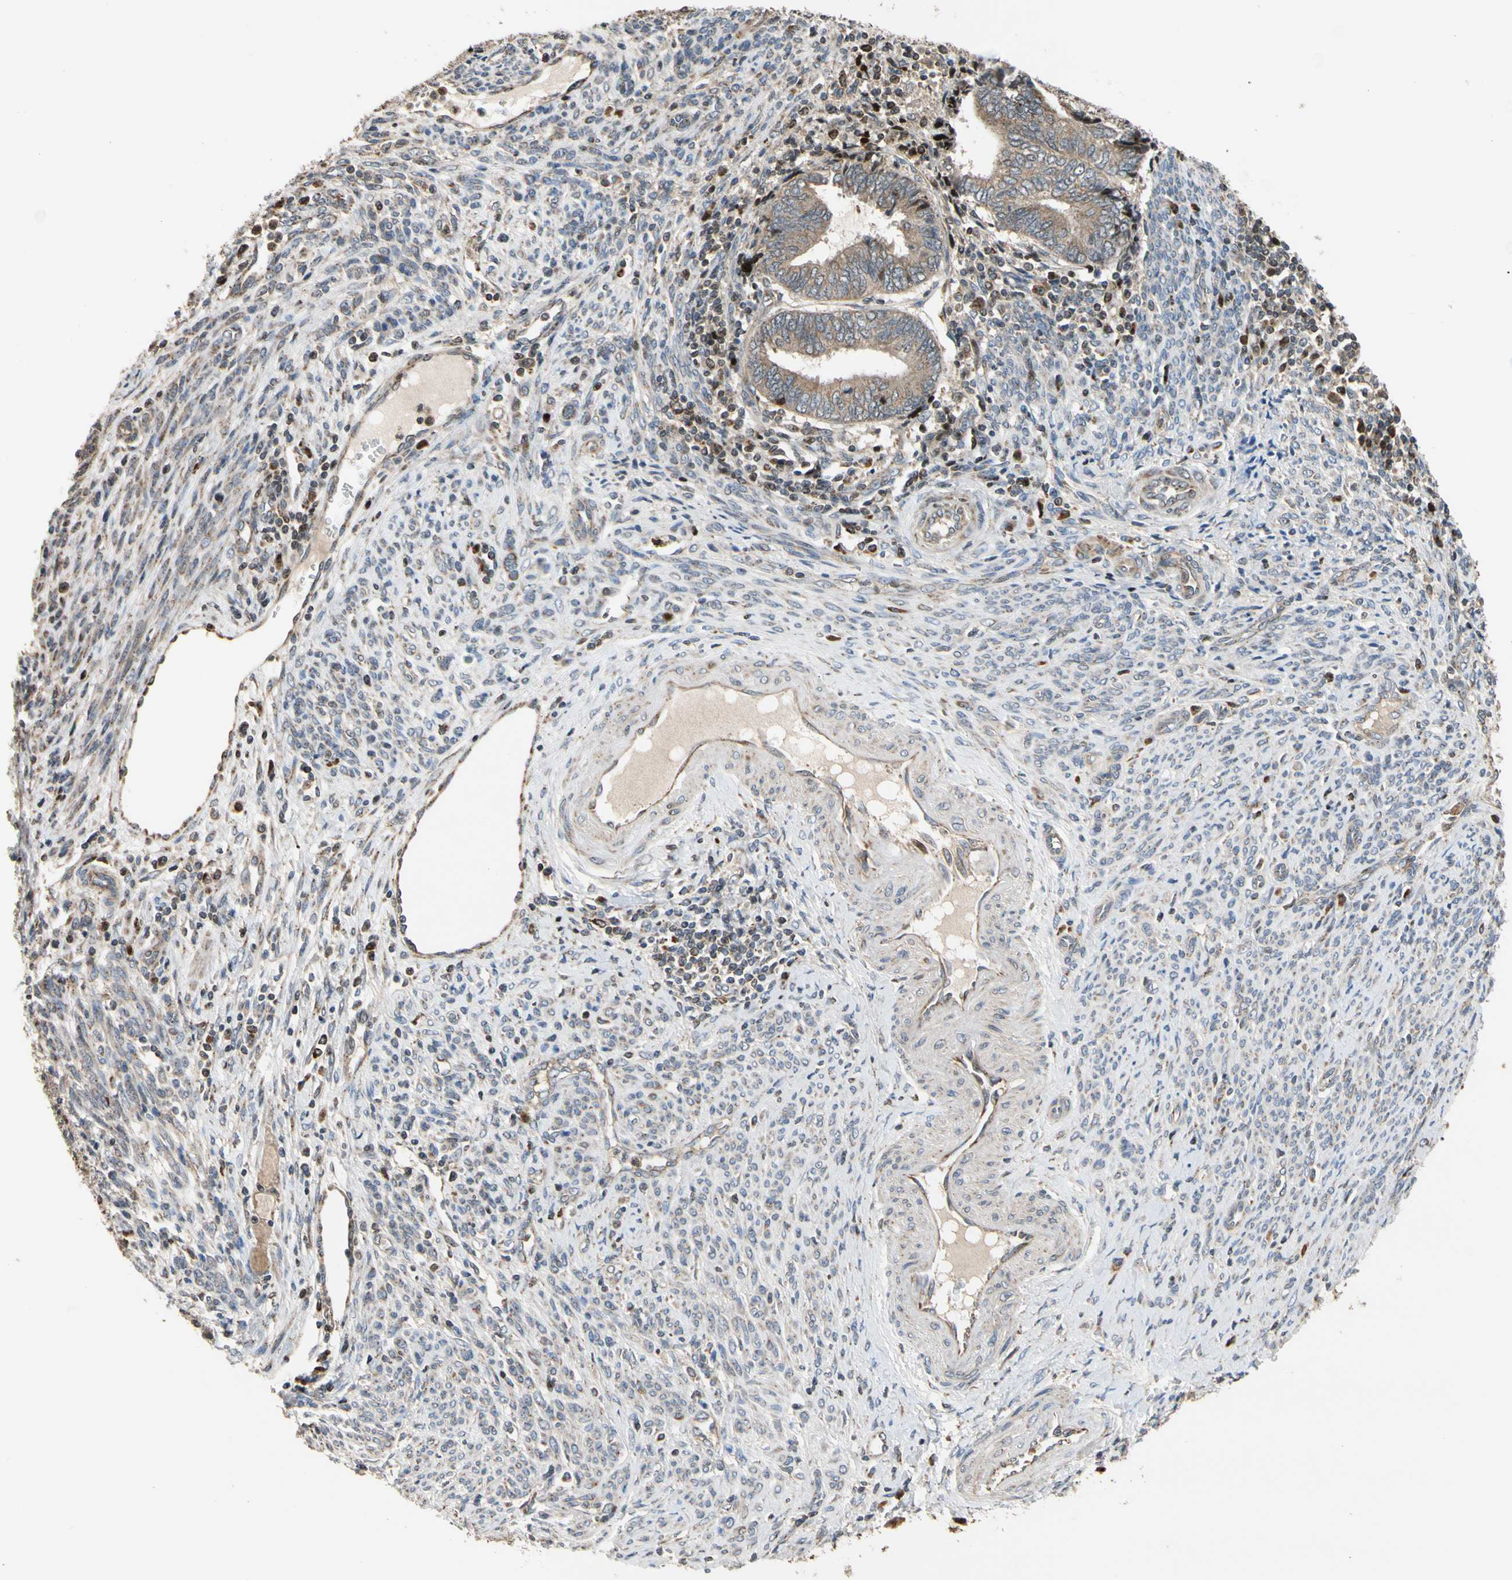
{"staining": {"intensity": "moderate", "quantity": ">75%", "location": "cytoplasmic/membranous"}, "tissue": "endometrial cancer", "cell_type": "Tumor cells", "image_type": "cancer", "snomed": [{"axis": "morphology", "description": "Adenocarcinoma, NOS"}, {"axis": "topography", "description": "Uterus"}, {"axis": "topography", "description": "Endometrium"}], "caption": "Protein expression analysis of human endometrial cancer reveals moderate cytoplasmic/membranous staining in about >75% of tumor cells.", "gene": "IP6K2", "patient": {"sex": "female", "age": 70}}